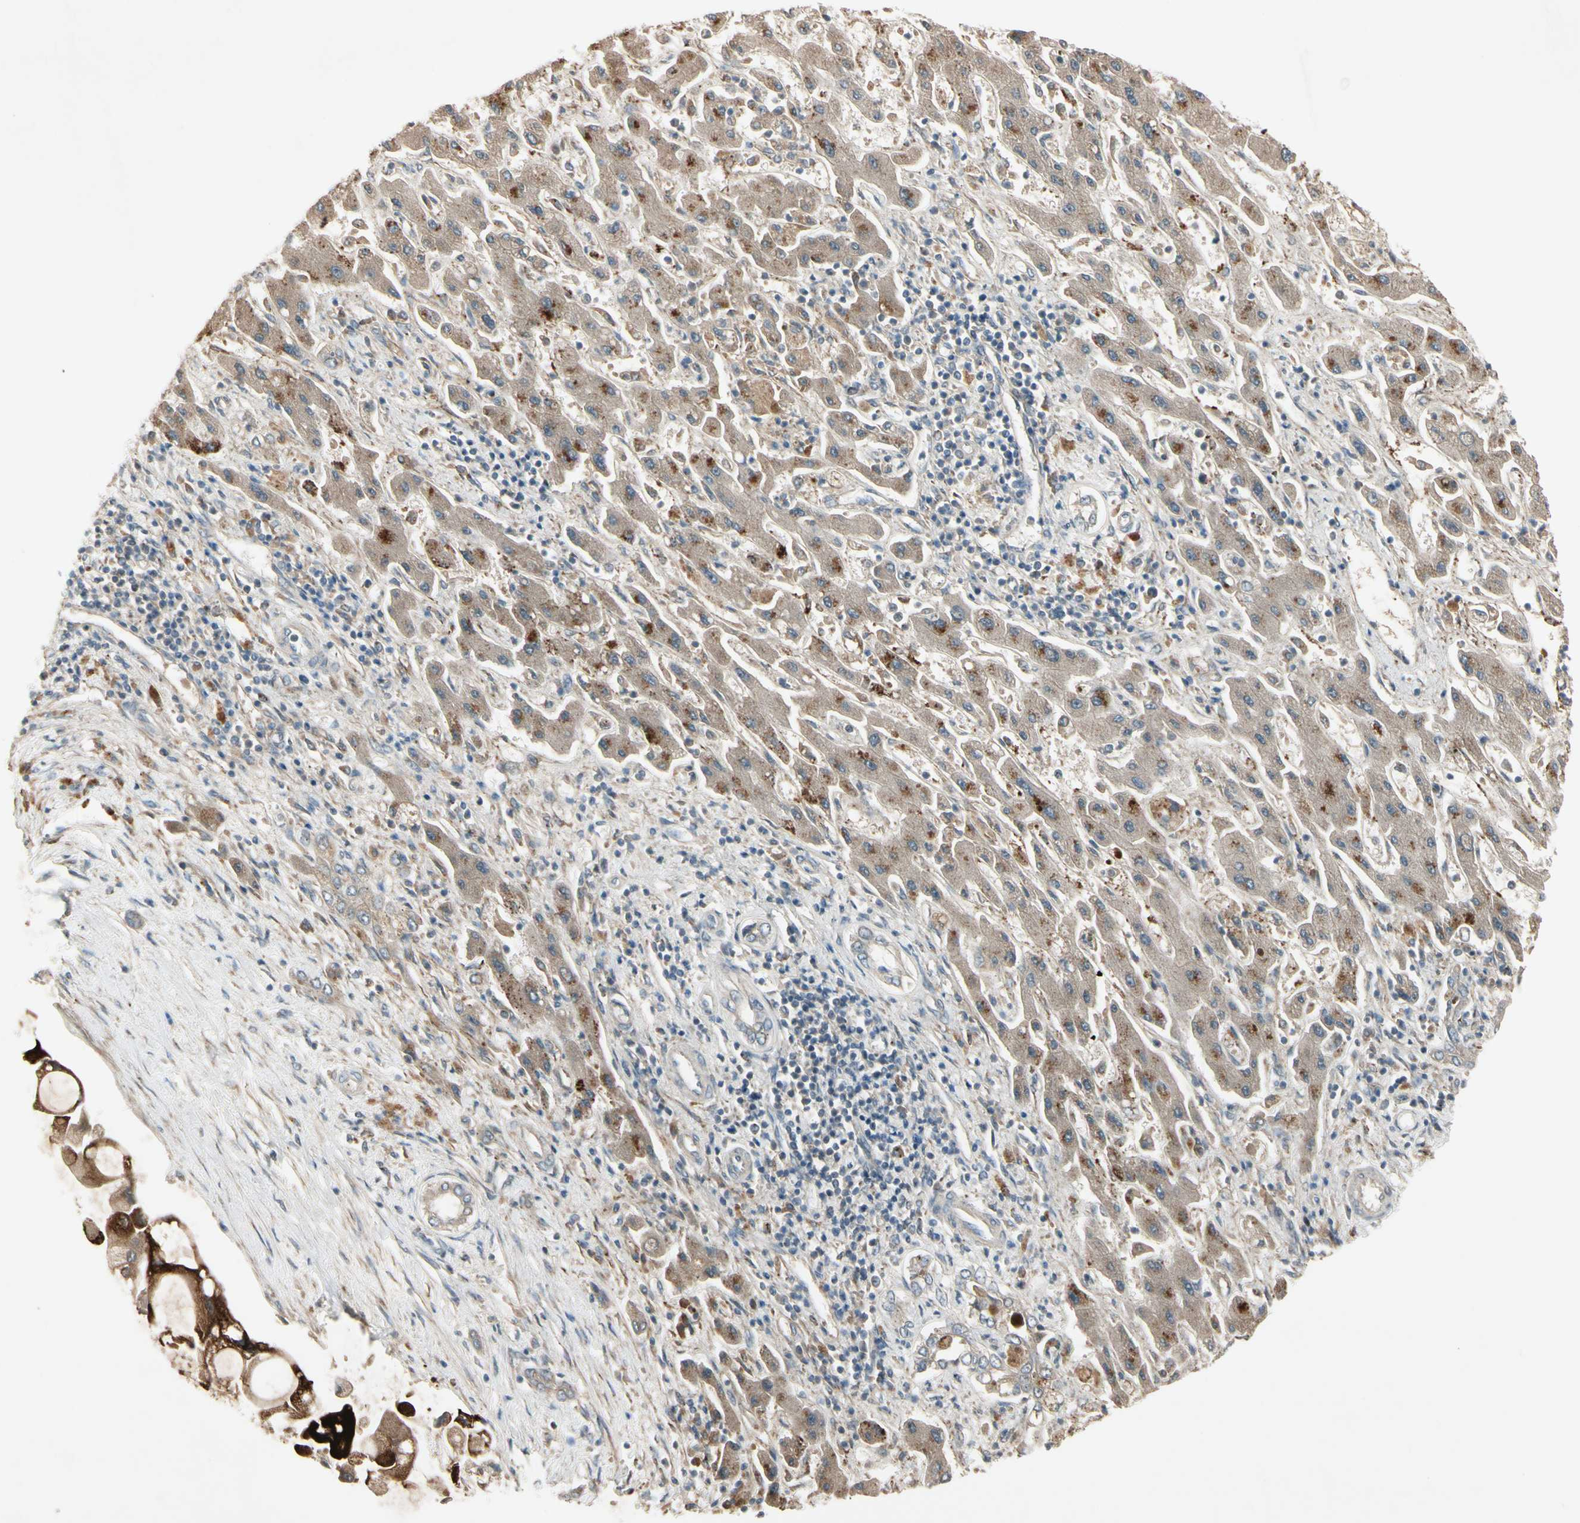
{"staining": {"intensity": "moderate", "quantity": ">75%", "location": "cytoplasmic/membranous"}, "tissue": "liver cancer", "cell_type": "Tumor cells", "image_type": "cancer", "snomed": [{"axis": "morphology", "description": "Cholangiocarcinoma"}, {"axis": "topography", "description": "Liver"}], "caption": "Liver cancer stained for a protein (brown) demonstrates moderate cytoplasmic/membranous positive expression in about >75% of tumor cells.", "gene": "FHDC1", "patient": {"sex": "male", "age": 50}}